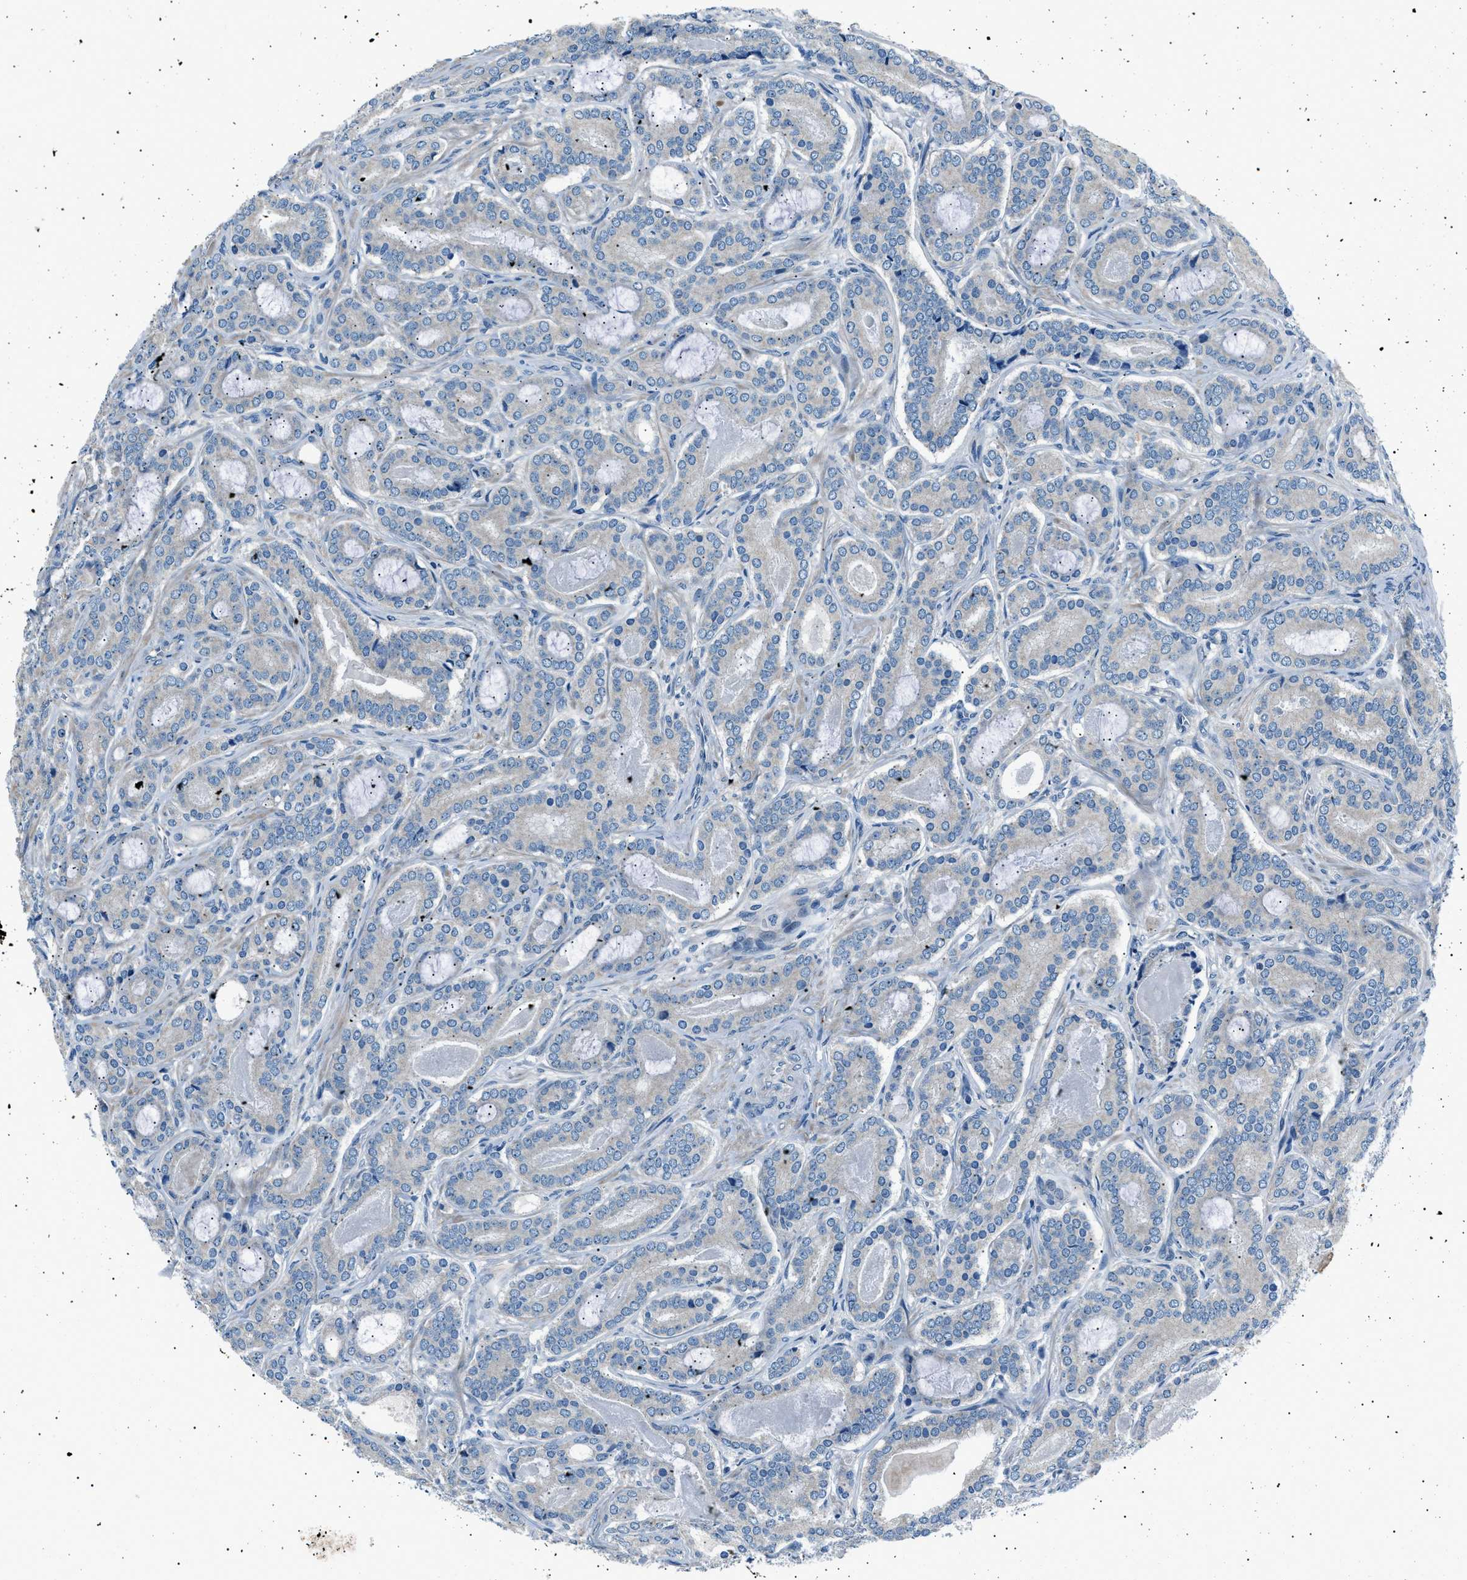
{"staining": {"intensity": "negative", "quantity": "none", "location": "none"}, "tissue": "prostate cancer", "cell_type": "Tumor cells", "image_type": "cancer", "snomed": [{"axis": "morphology", "description": "Adenocarcinoma, High grade"}, {"axis": "topography", "description": "Prostate"}], "caption": "Prostate adenocarcinoma (high-grade) was stained to show a protein in brown. There is no significant staining in tumor cells.", "gene": "LRRC37B", "patient": {"sex": "male", "age": 60}}